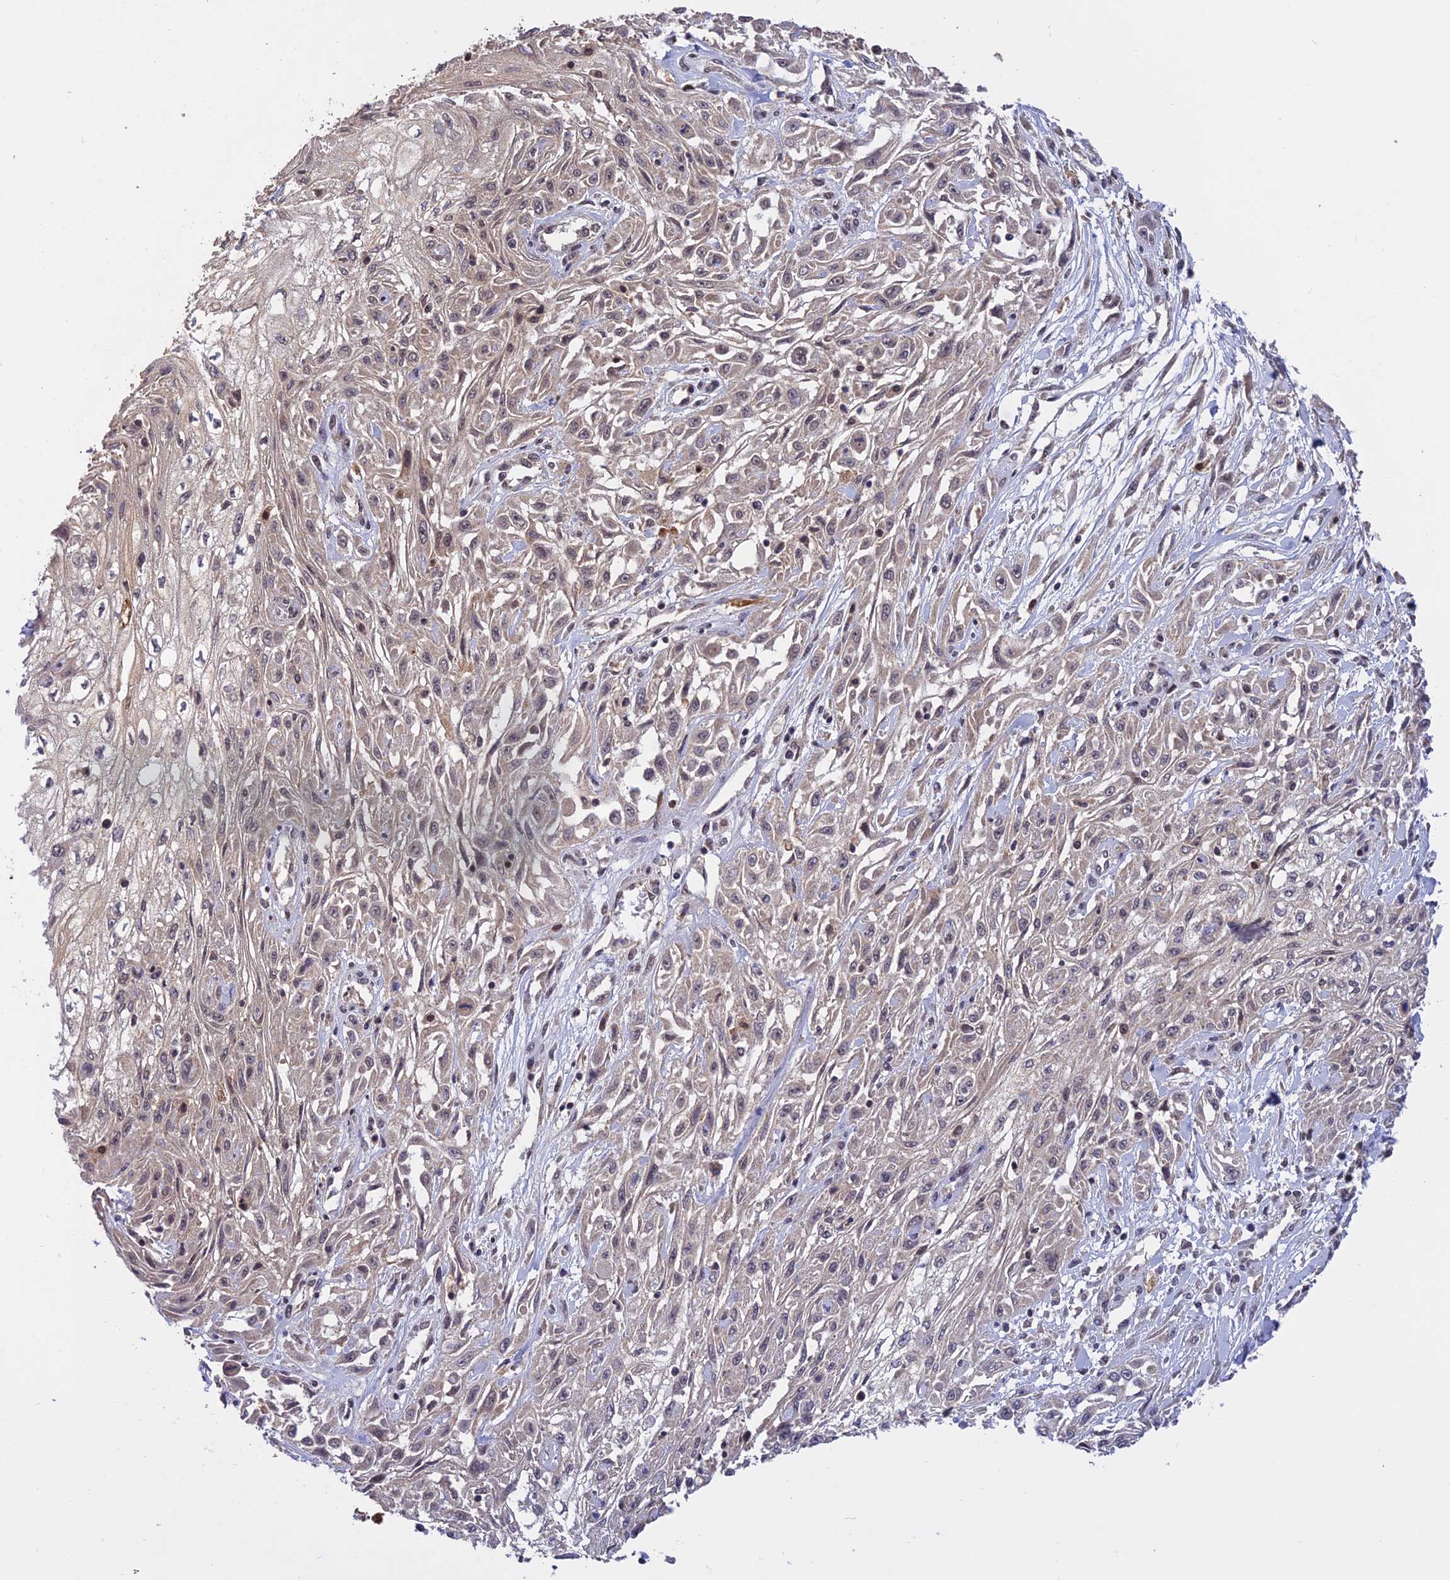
{"staining": {"intensity": "weak", "quantity": "<25%", "location": "nuclear"}, "tissue": "skin cancer", "cell_type": "Tumor cells", "image_type": "cancer", "snomed": [{"axis": "morphology", "description": "Squamous cell carcinoma, NOS"}, {"axis": "morphology", "description": "Squamous cell carcinoma, metastatic, NOS"}, {"axis": "topography", "description": "Skin"}, {"axis": "topography", "description": "Lymph node"}], "caption": "This is an IHC photomicrograph of metastatic squamous cell carcinoma (skin). There is no positivity in tumor cells.", "gene": "MNS1", "patient": {"sex": "male", "age": 75}}